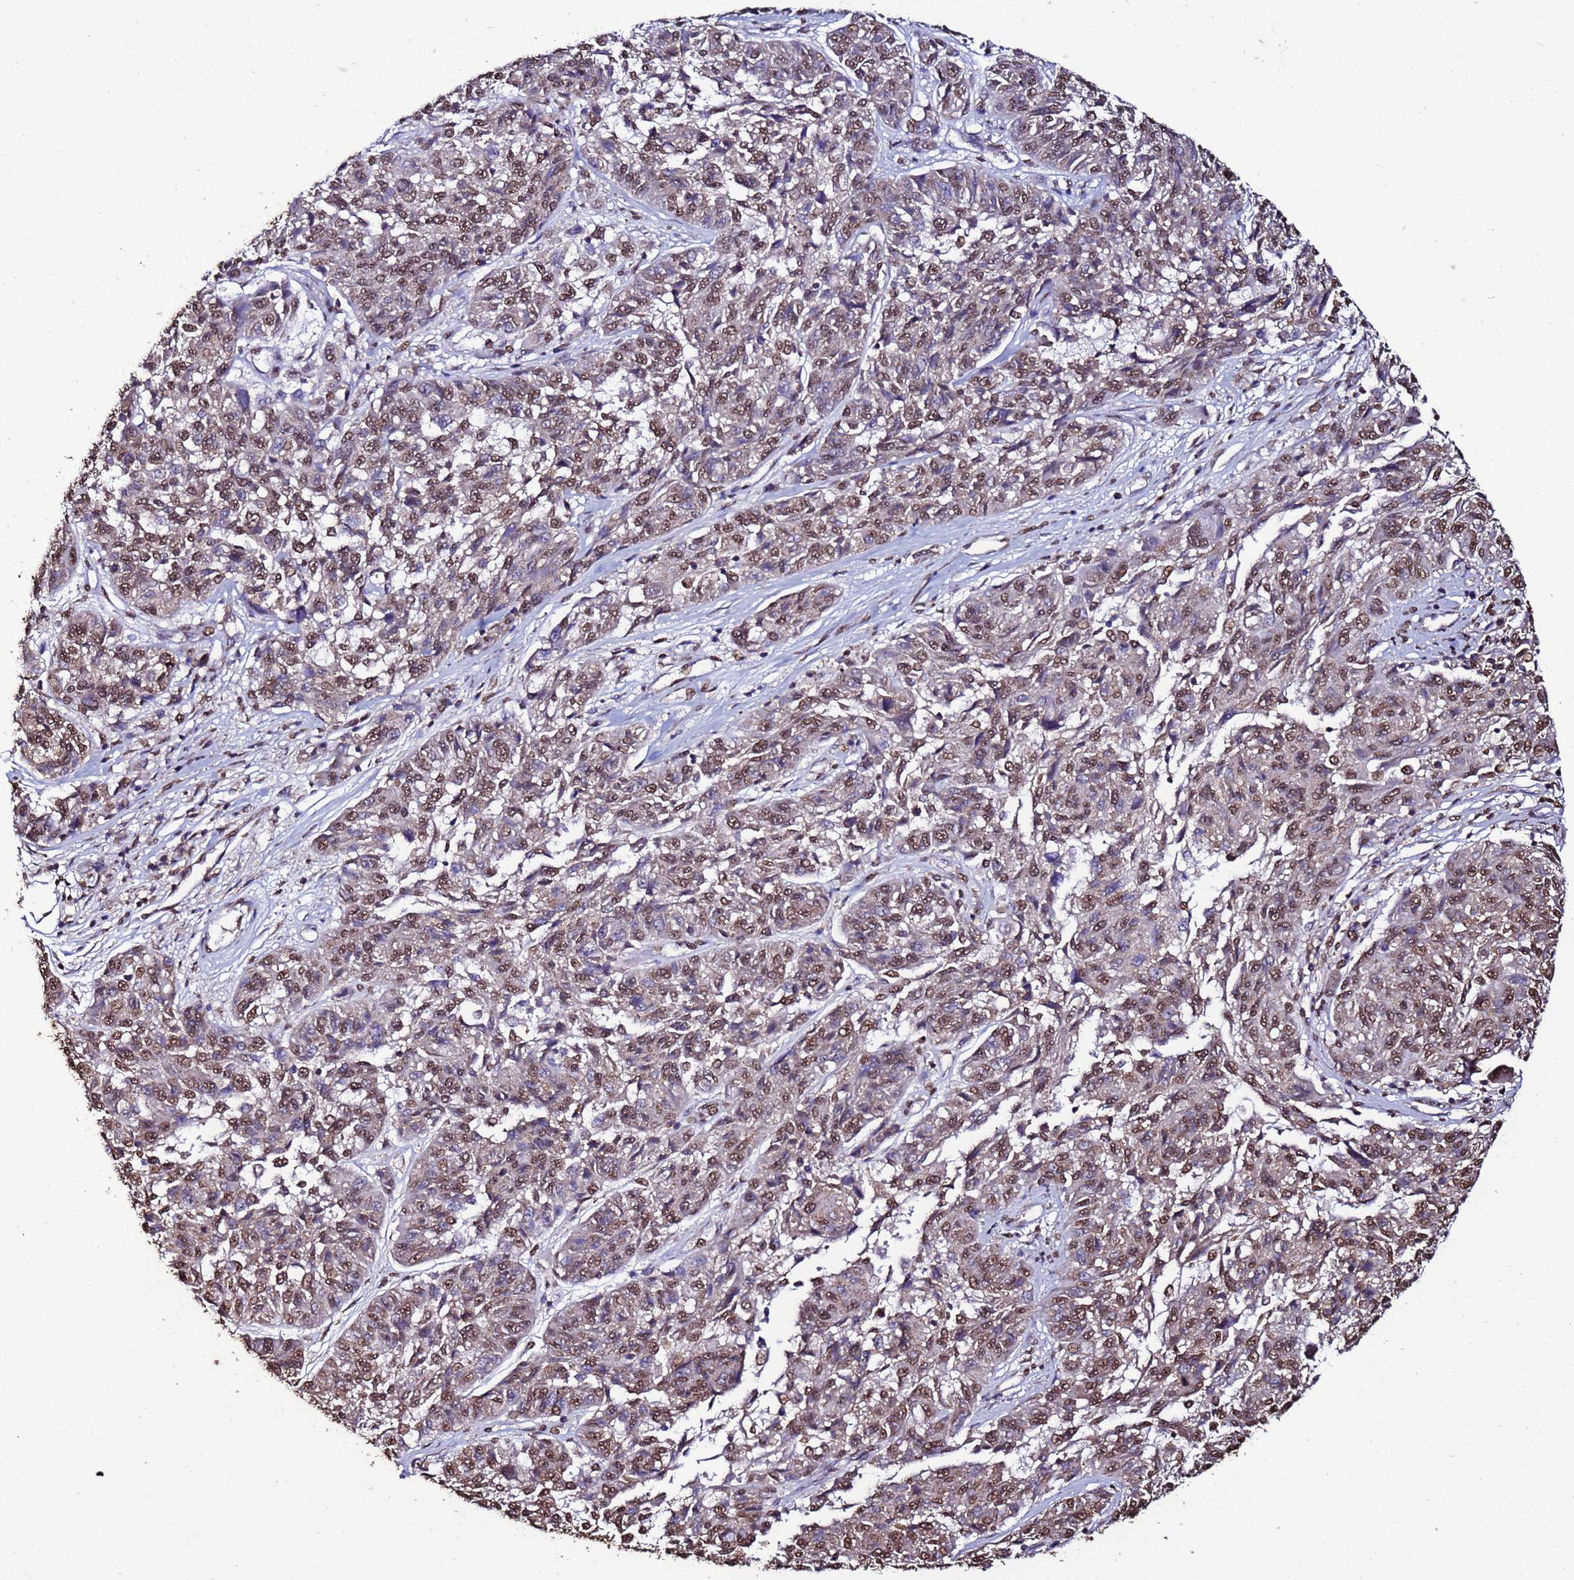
{"staining": {"intensity": "moderate", "quantity": ">75%", "location": "nuclear"}, "tissue": "melanoma", "cell_type": "Tumor cells", "image_type": "cancer", "snomed": [{"axis": "morphology", "description": "Malignant melanoma, NOS"}, {"axis": "topography", "description": "Skin"}], "caption": "A micrograph showing moderate nuclear staining in approximately >75% of tumor cells in malignant melanoma, as visualized by brown immunohistochemical staining.", "gene": "TRIP6", "patient": {"sex": "male", "age": 53}}